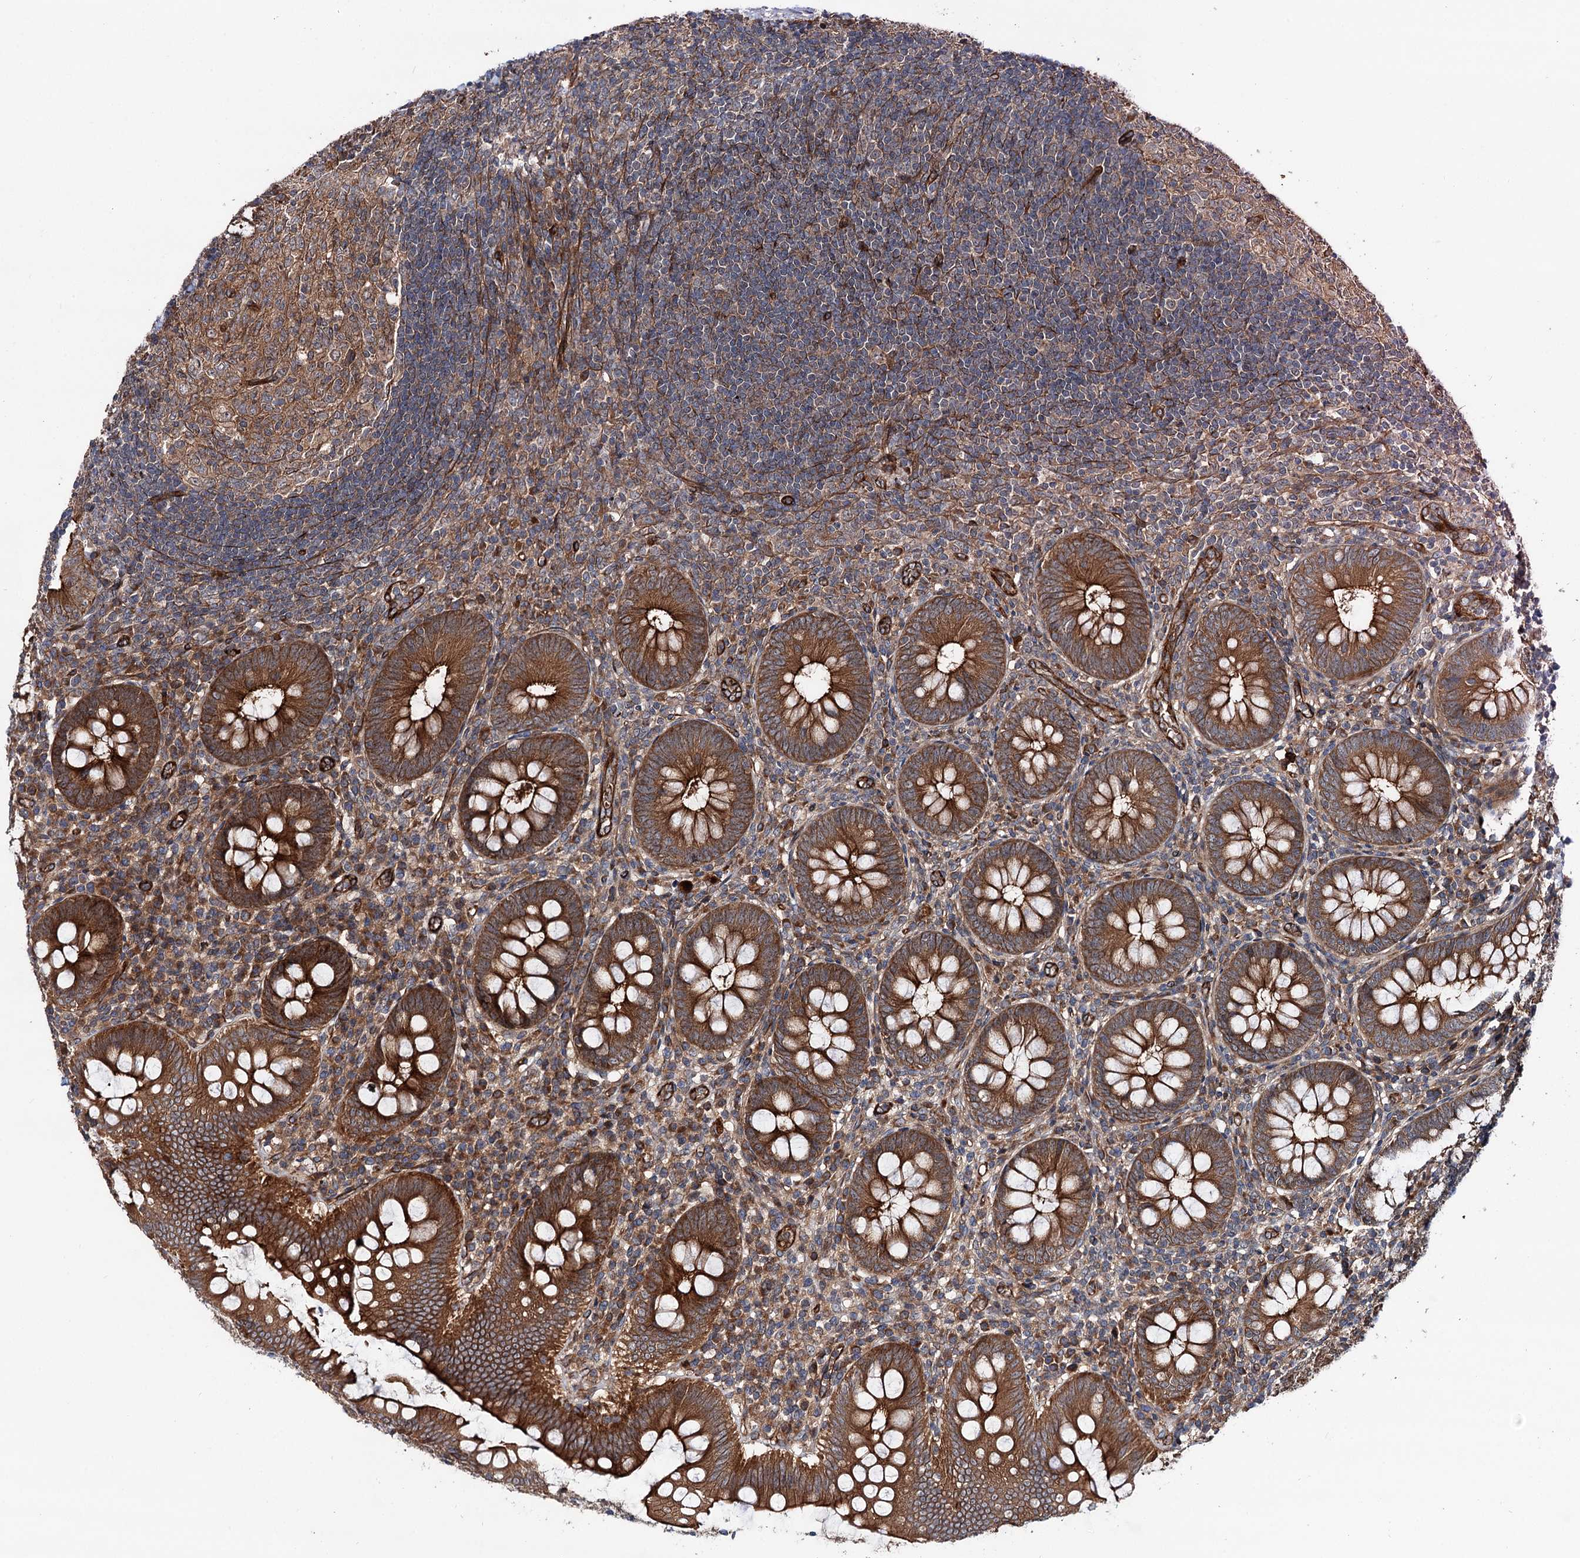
{"staining": {"intensity": "strong", "quantity": ">75%", "location": "cytoplasmic/membranous"}, "tissue": "appendix", "cell_type": "Glandular cells", "image_type": "normal", "snomed": [{"axis": "morphology", "description": "Normal tissue, NOS"}, {"axis": "topography", "description": "Appendix"}], "caption": "The micrograph shows a brown stain indicating the presence of a protein in the cytoplasmic/membranous of glandular cells in appendix. (DAB (3,3'-diaminobenzidine) IHC, brown staining for protein, blue staining for nuclei).", "gene": "ADGRG4", "patient": {"sex": "male", "age": 14}}